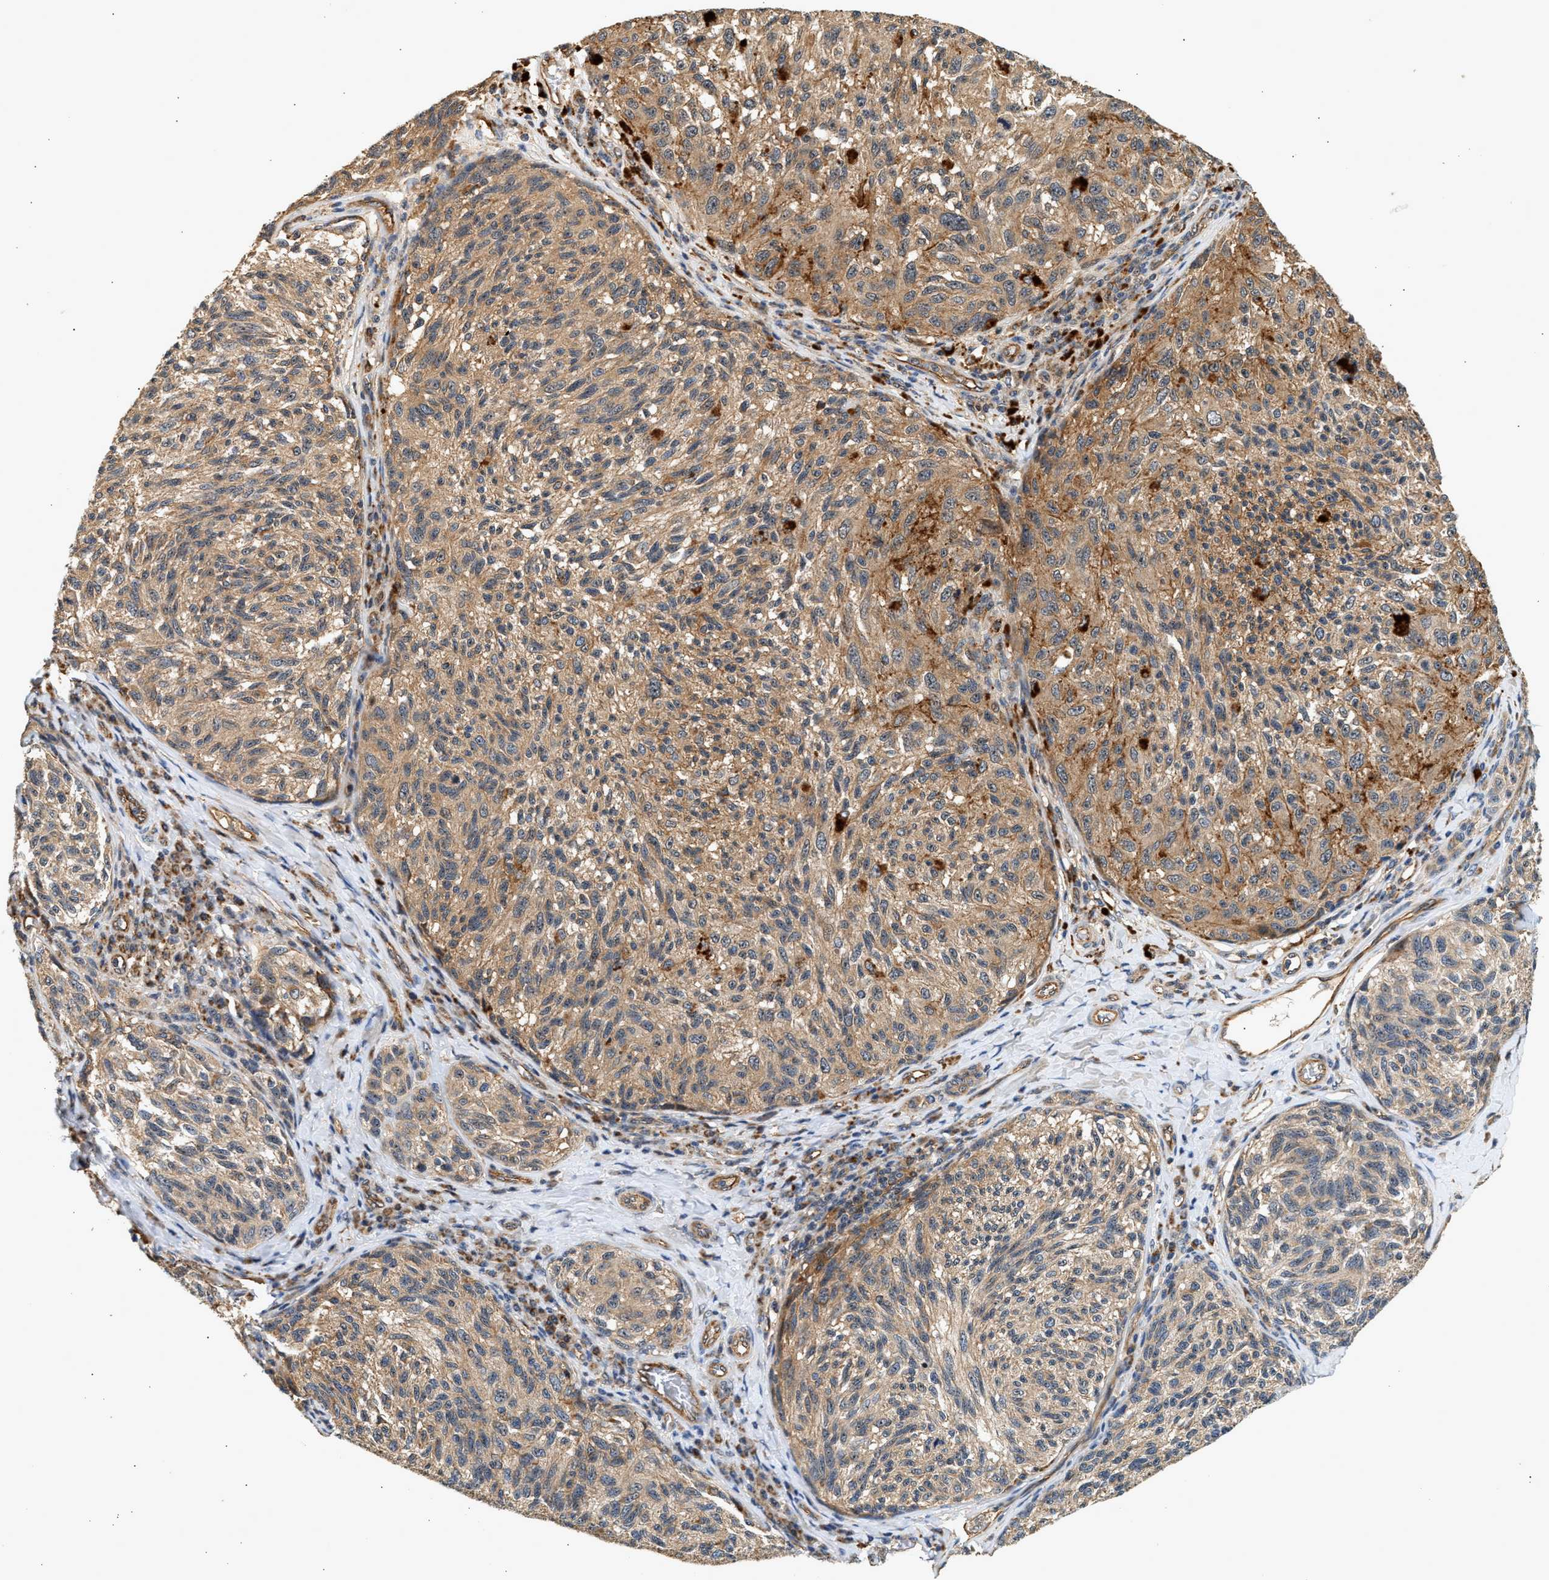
{"staining": {"intensity": "moderate", "quantity": ">75%", "location": "cytoplasmic/membranous"}, "tissue": "melanoma", "cell_type": "Tumor cells", "image_type": "cancer", "snomed": [{"axis": "morphology", "description": "Malignant melanoma, NOS"}, {"axis": "topography", "description": "Skin"}], "caption": "Immunohistochemical staining of malignant melanoma reveals medium levels of moderate cytoplasmic/membranous protein positivity in about >75% of tumor cells. The protein is stained brown, and the nuclei are stained in blue (DAB (3,3'-diaminobenzidine) IHC with brightfield microscopy, high magnification).", "gene": "DUSP14", "patient": {"sex": "female", "age": 73}}